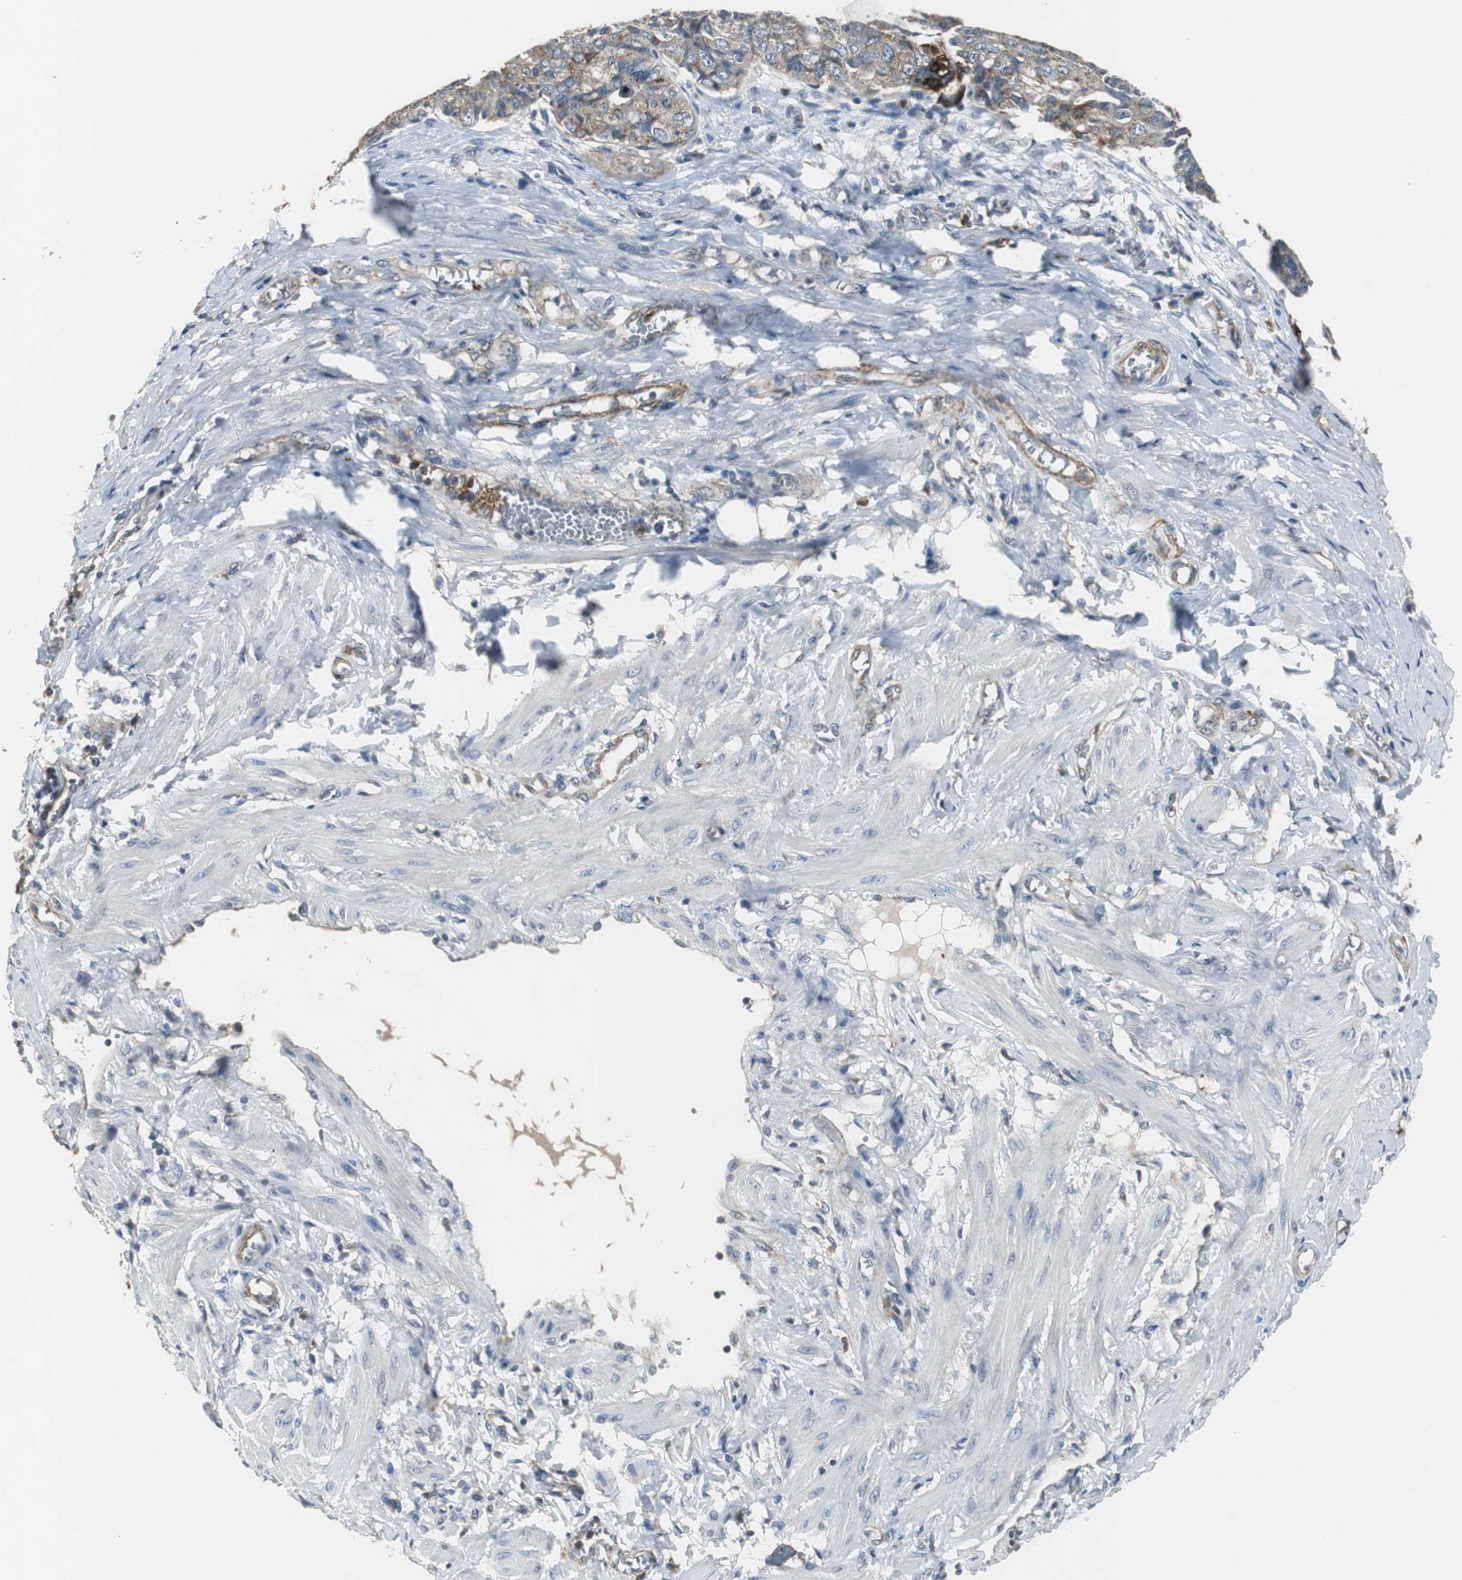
{"staining": {"intensity": "weak", "quantity": ">75%", "location": "cytoplasmic/membranous"}, "tissue": "ovarian cancer", "cell_type": "Tumor cells", "image_type": "cancer", "snomed": [{"axis": "morphology", "description": "Carcinoma, endometroid"}, {"axis": "topography", "description": "Ovary"}], "caption": "Weak cytoplasmic/membranous expression is present in about >75% of tumor cells in endometroid carcinoma (ovarian). The protein of interest is stained brown, and the nuclei are stained in blue (DAB (3,3'-diaminobenzidine) IHC with brightfield microscopy, high magnification).", "gene": "JTB", "patient": {"sex": "female", "age": 60}}